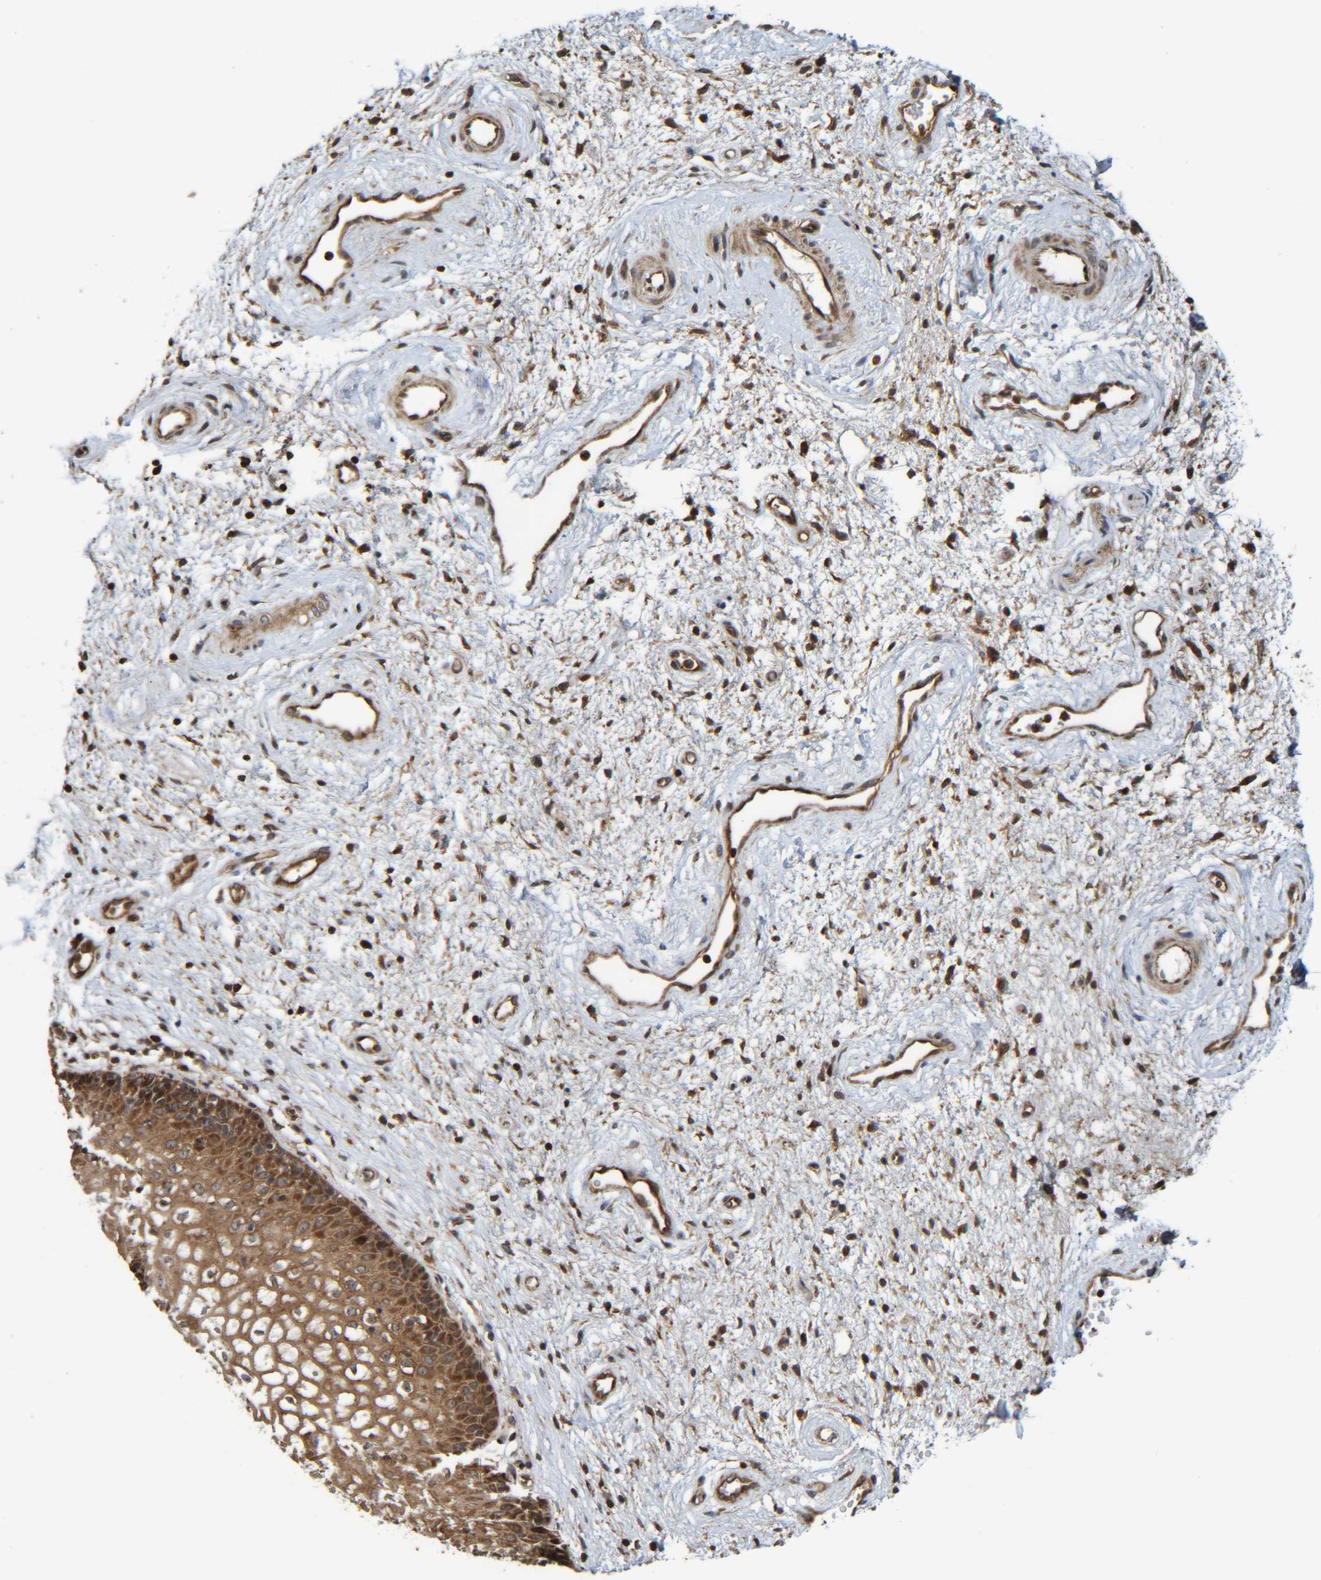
{"staining": {"intensity": "moderate", "quantity": ">75%", "location": "cytoplasmic/membranous"}, "tissue": "vagina", "cell_type": "Squamous epithelial cells", "image_type": "normal", "snomed": [{"axis": "morphology", "description": "Normal tissue, NOS"}, {"axis": "topography", "description": "Vagina"}], "caption": "IHC (DAB (3,3'-diaminobenzidine)) staining of normal vagina demonstrates moderate cytoplasmic/membranous protein positivity in about >75% of squamous epithelial cells.", "gene": "CCDC57", "patient": {"sex": "female", "age": 34}}